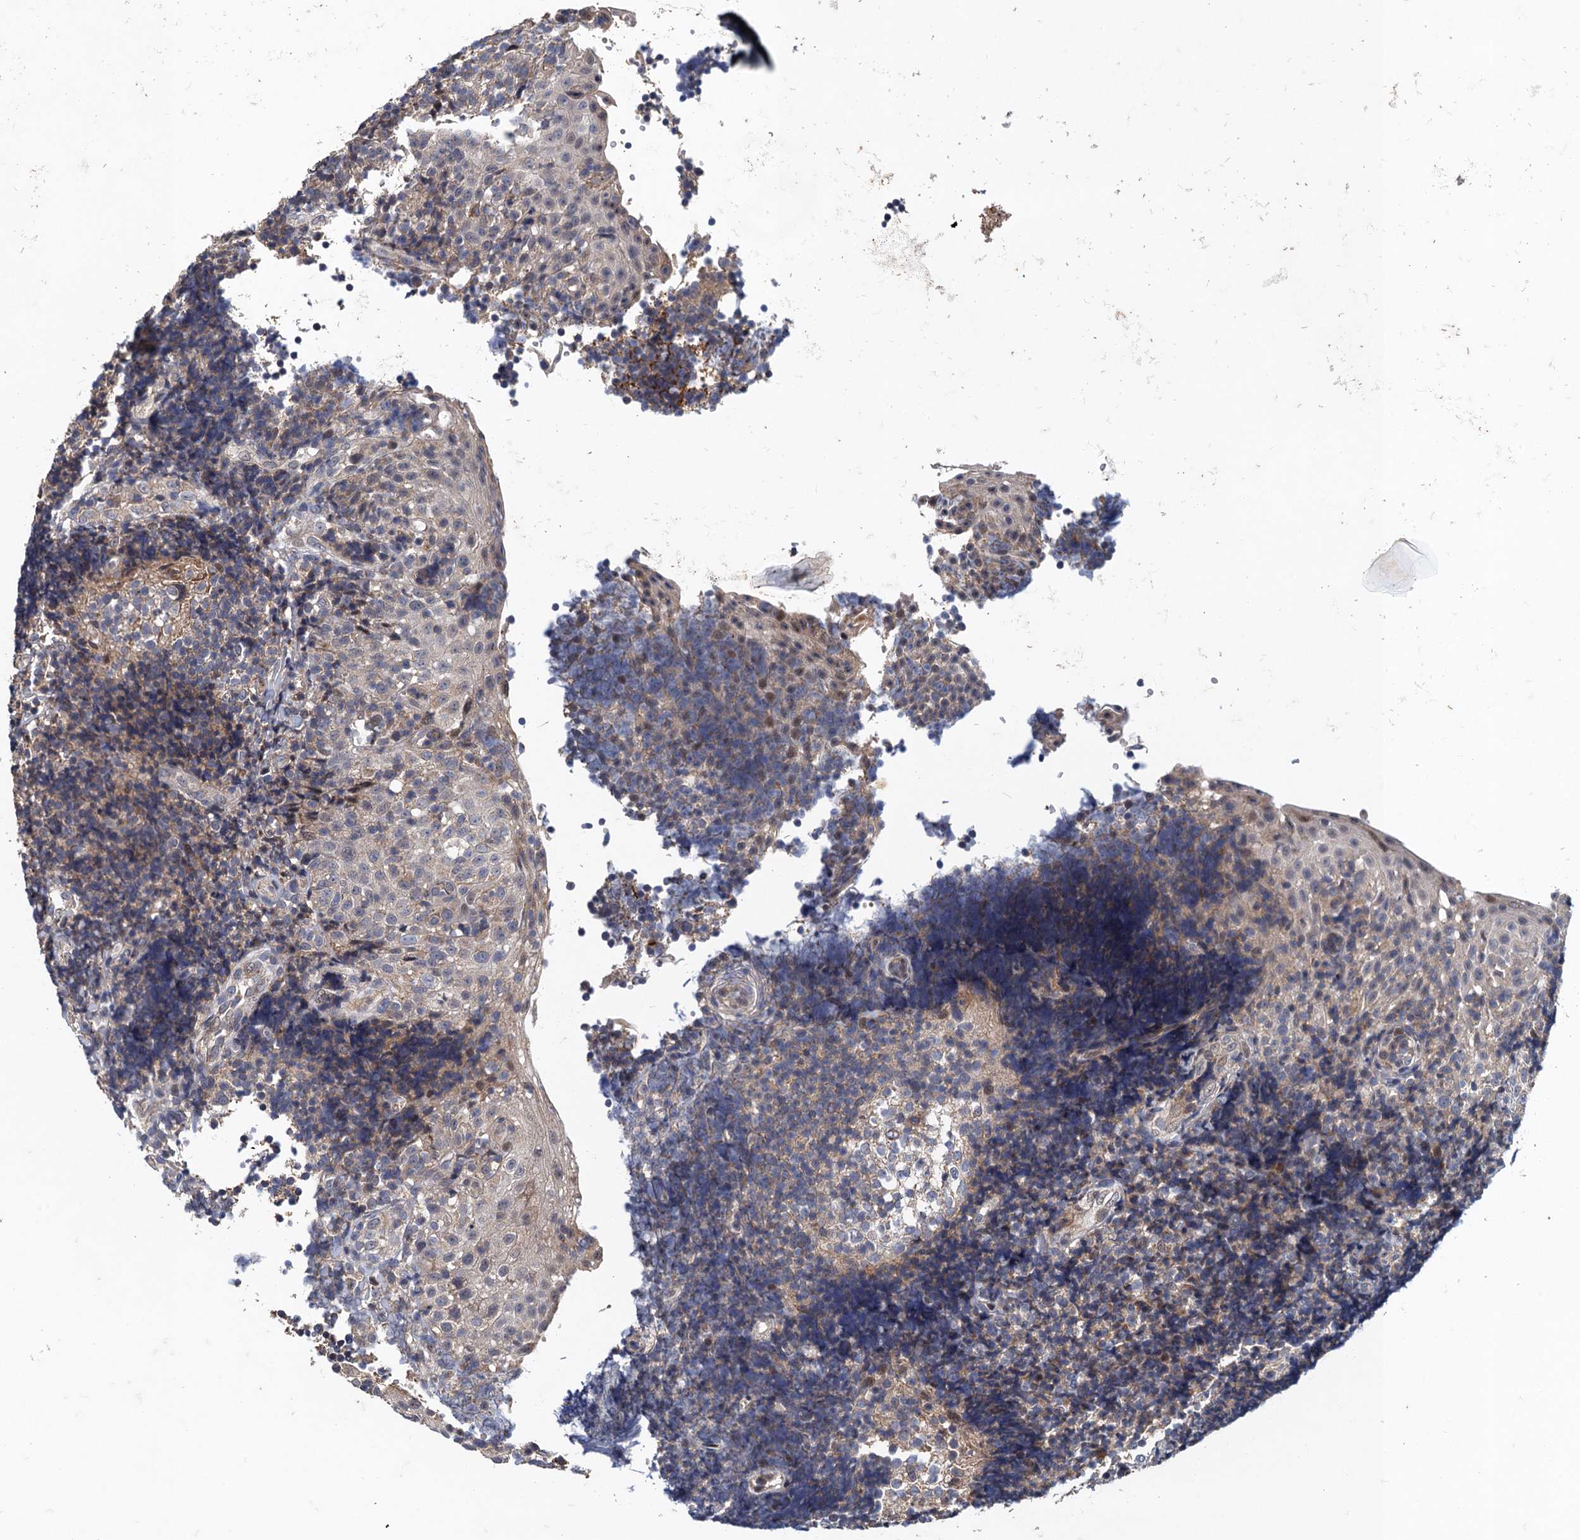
{"staining": {"intensity": "negative", "quantity": "none", "location": "none"}, "tissue": "tonsil", "cell_type": "Germinal center cells", "image_type": "normal", "snomed": [{"axis": "morphology", "description": "Normal tissue, NOS"}, {"axis": "topography", "description": "Tonsil"}], "caption": "Immunohistochemistry (IHC) photomicrograph of unremarkable human tonsil stained for a protein (brown), which shows no positivity in germinal center cells.", "gene": "MDM1", "patient": {"sex": "female", "age": 40}}